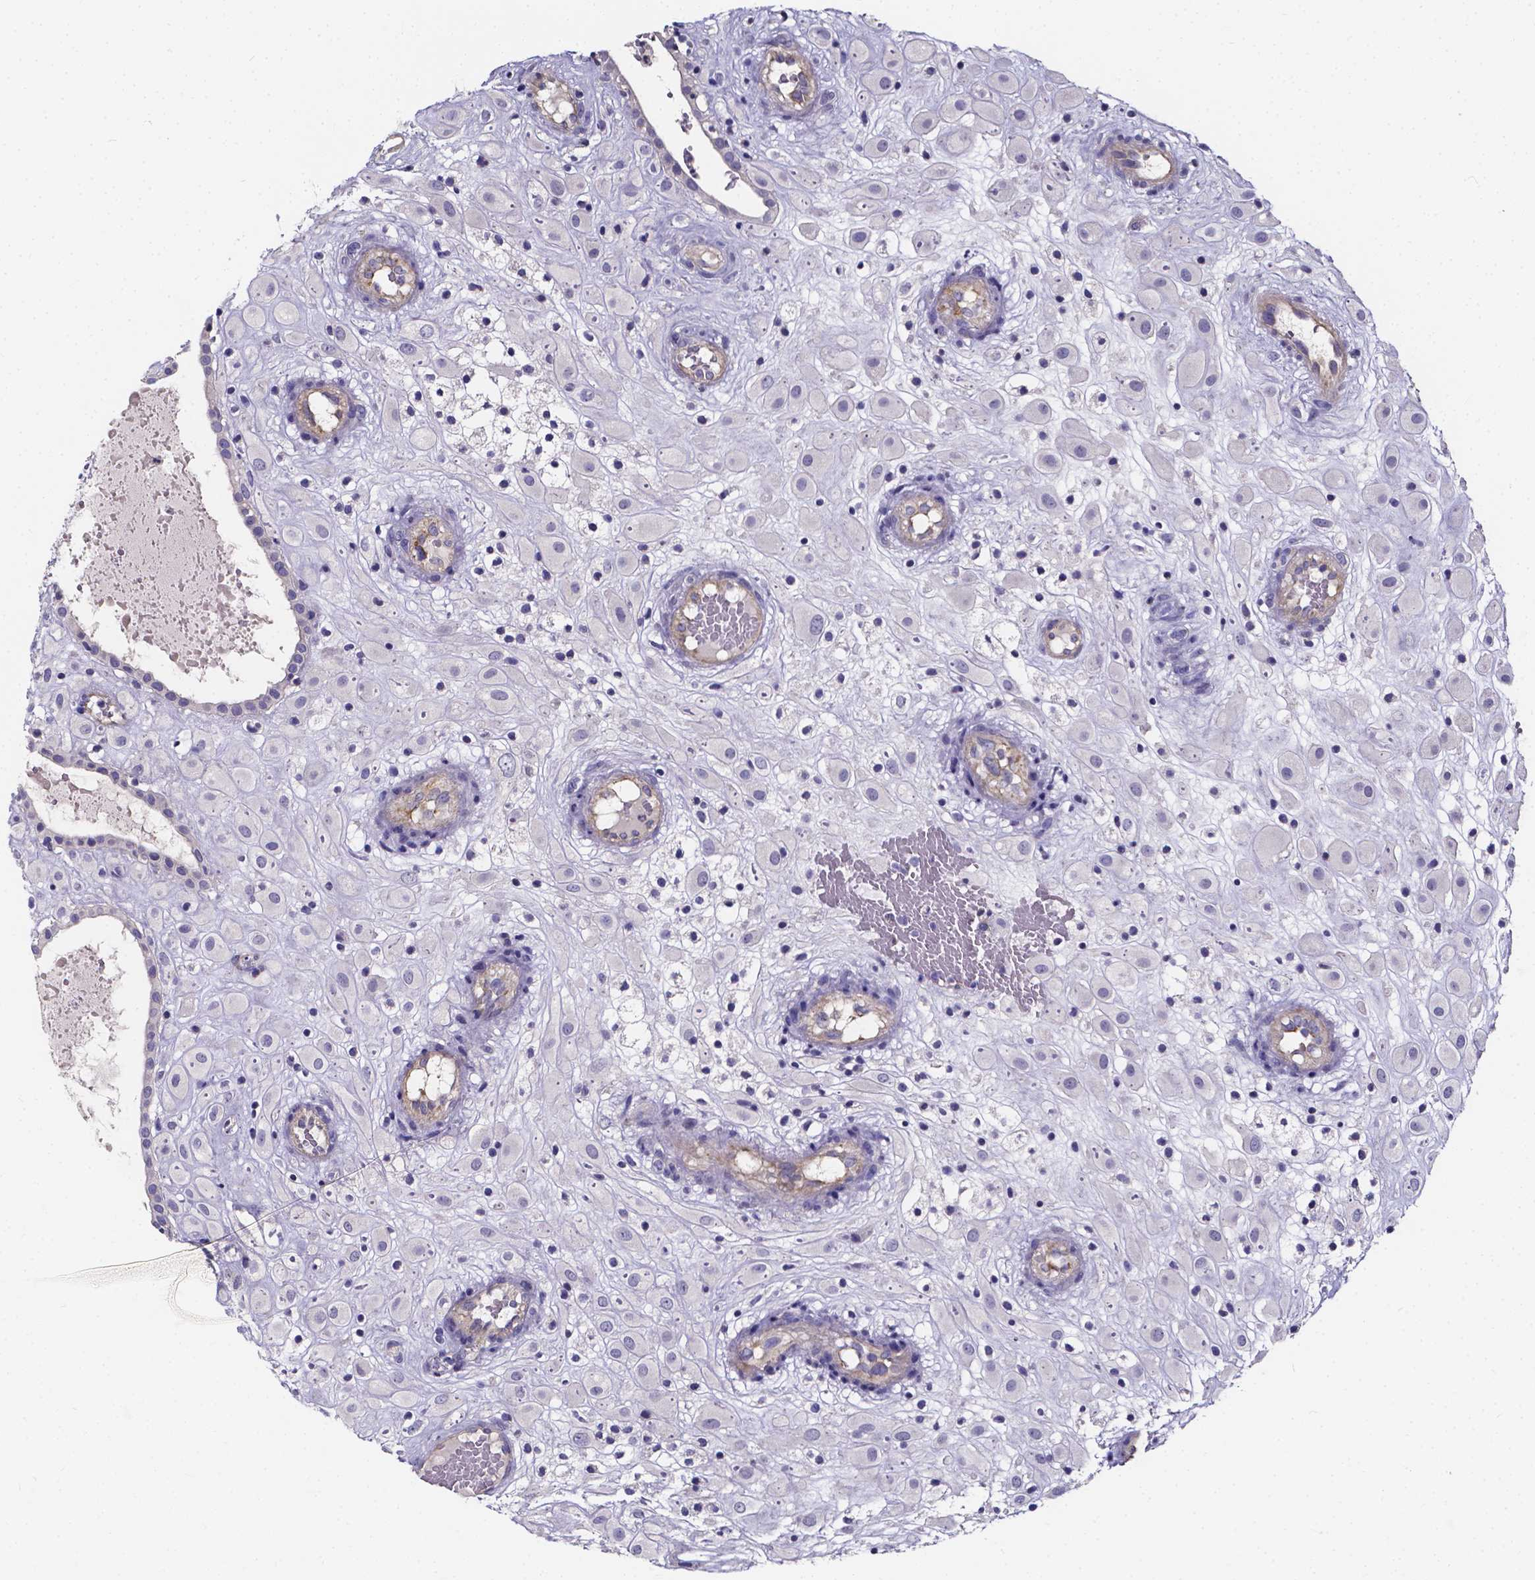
{"staining": {"intensity": "negative", "quantity": "none", "location": "none"}, "tissue": "placenta", "cell_type": "Decidual cells", "image_type": "normal", "snomed": [{"axis": "morphology", "description": "Normal tissue, NOS"}, {"axis": "topography", "description": "Placenta"}], "caption": "This is a photomicrograph of immunohistochemistry (IHC) staining of benign placenta, which shows no staining in decidual cells.", "gene": "CACNG8", "patient": {"sex": "female", "age": 24}}